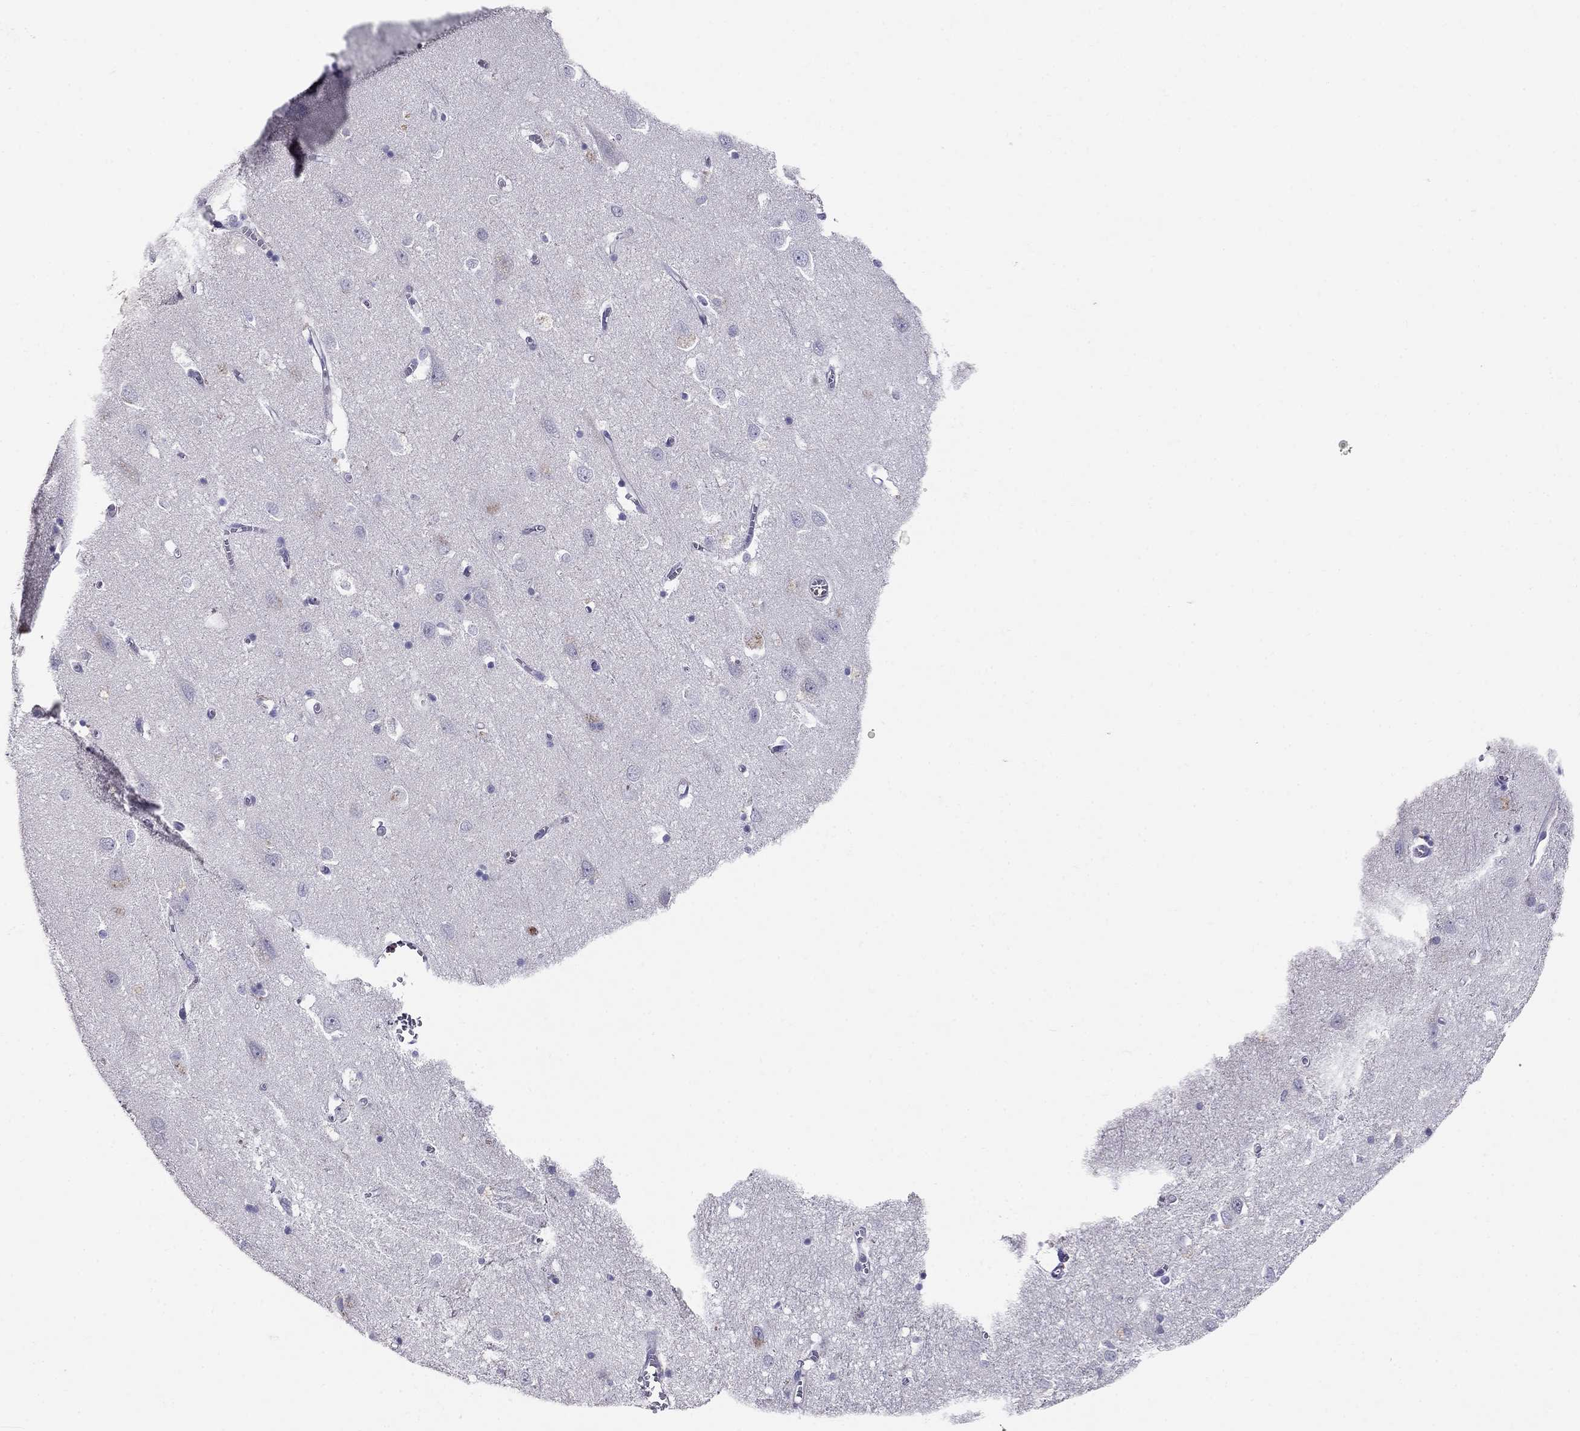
{"staining": {"intensity": "negative", "quantity": "none", "location": "none"}, "tissue": "cerebral cortex", "cell_type": "Endothelial cells", "image_type": "normal", "snomed": [{"axis": "morphology", "description": "Normal tissue, NOS"}, {"axis": "topography", "description": "Cerebral cortex"}], "caption": "Immunohistochemistry (IHC) image of normal cerebral cortex stained for a protein (brown), which displays no positivity in endothelial cells. The staining was performed using DAB to visualize the protein expression in brown, while the nuclei were stained in blue with hematoxylin (Magnification: 20x).", "gene": "SPINT4", "patient": {"sex": "male", "age": 70}}